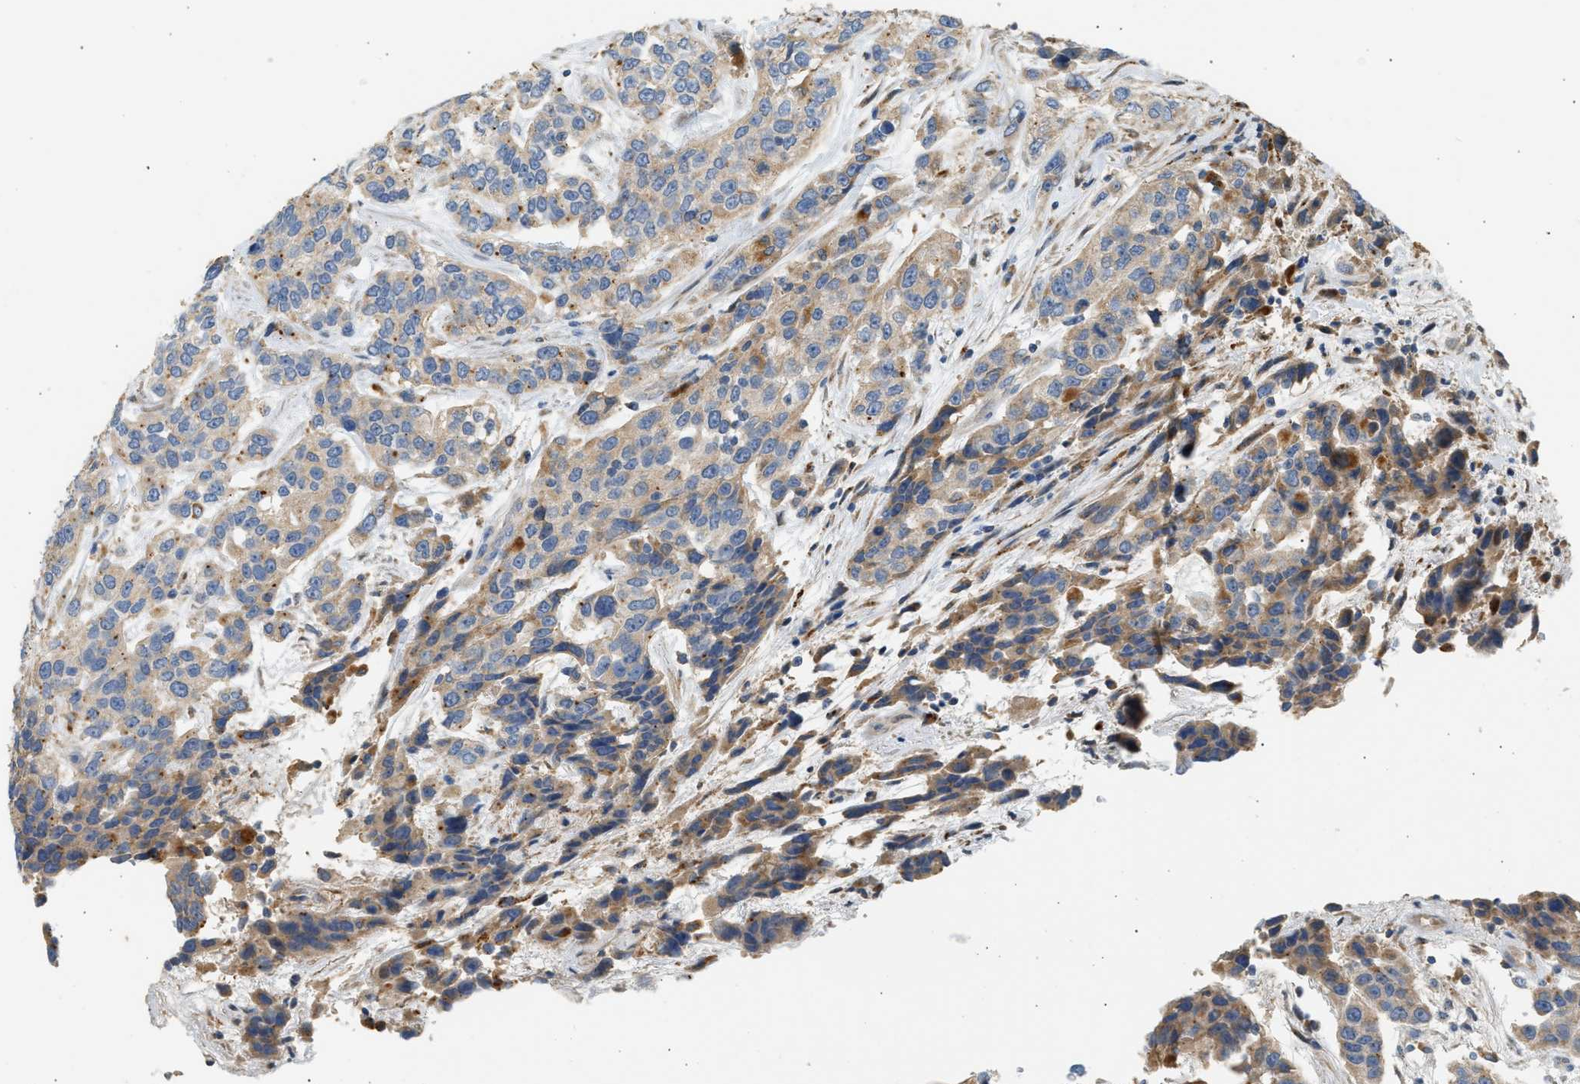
{"staining": {"intensity": "moderate", "quantity": "25%-75%", "location": "cytoplasmic/membranous"}, "tissue": "urothelial cancer", "cell_type": "Tumor cells", "image_type": "cancer", "snomed": [{"axis": "morphology", "description": "Urothelial carcinoma, High grade"}, {"axis": "topography", "description": "Urinary bladder"}], "caption": "Human urothelial cancer stained with a brown dye shows moderate cytoplasmic/membranous positive expression in about 25%-75% of tumor cells.", "gene": "ENTHD1", "patient": {"sex": "female", "age": 80}}